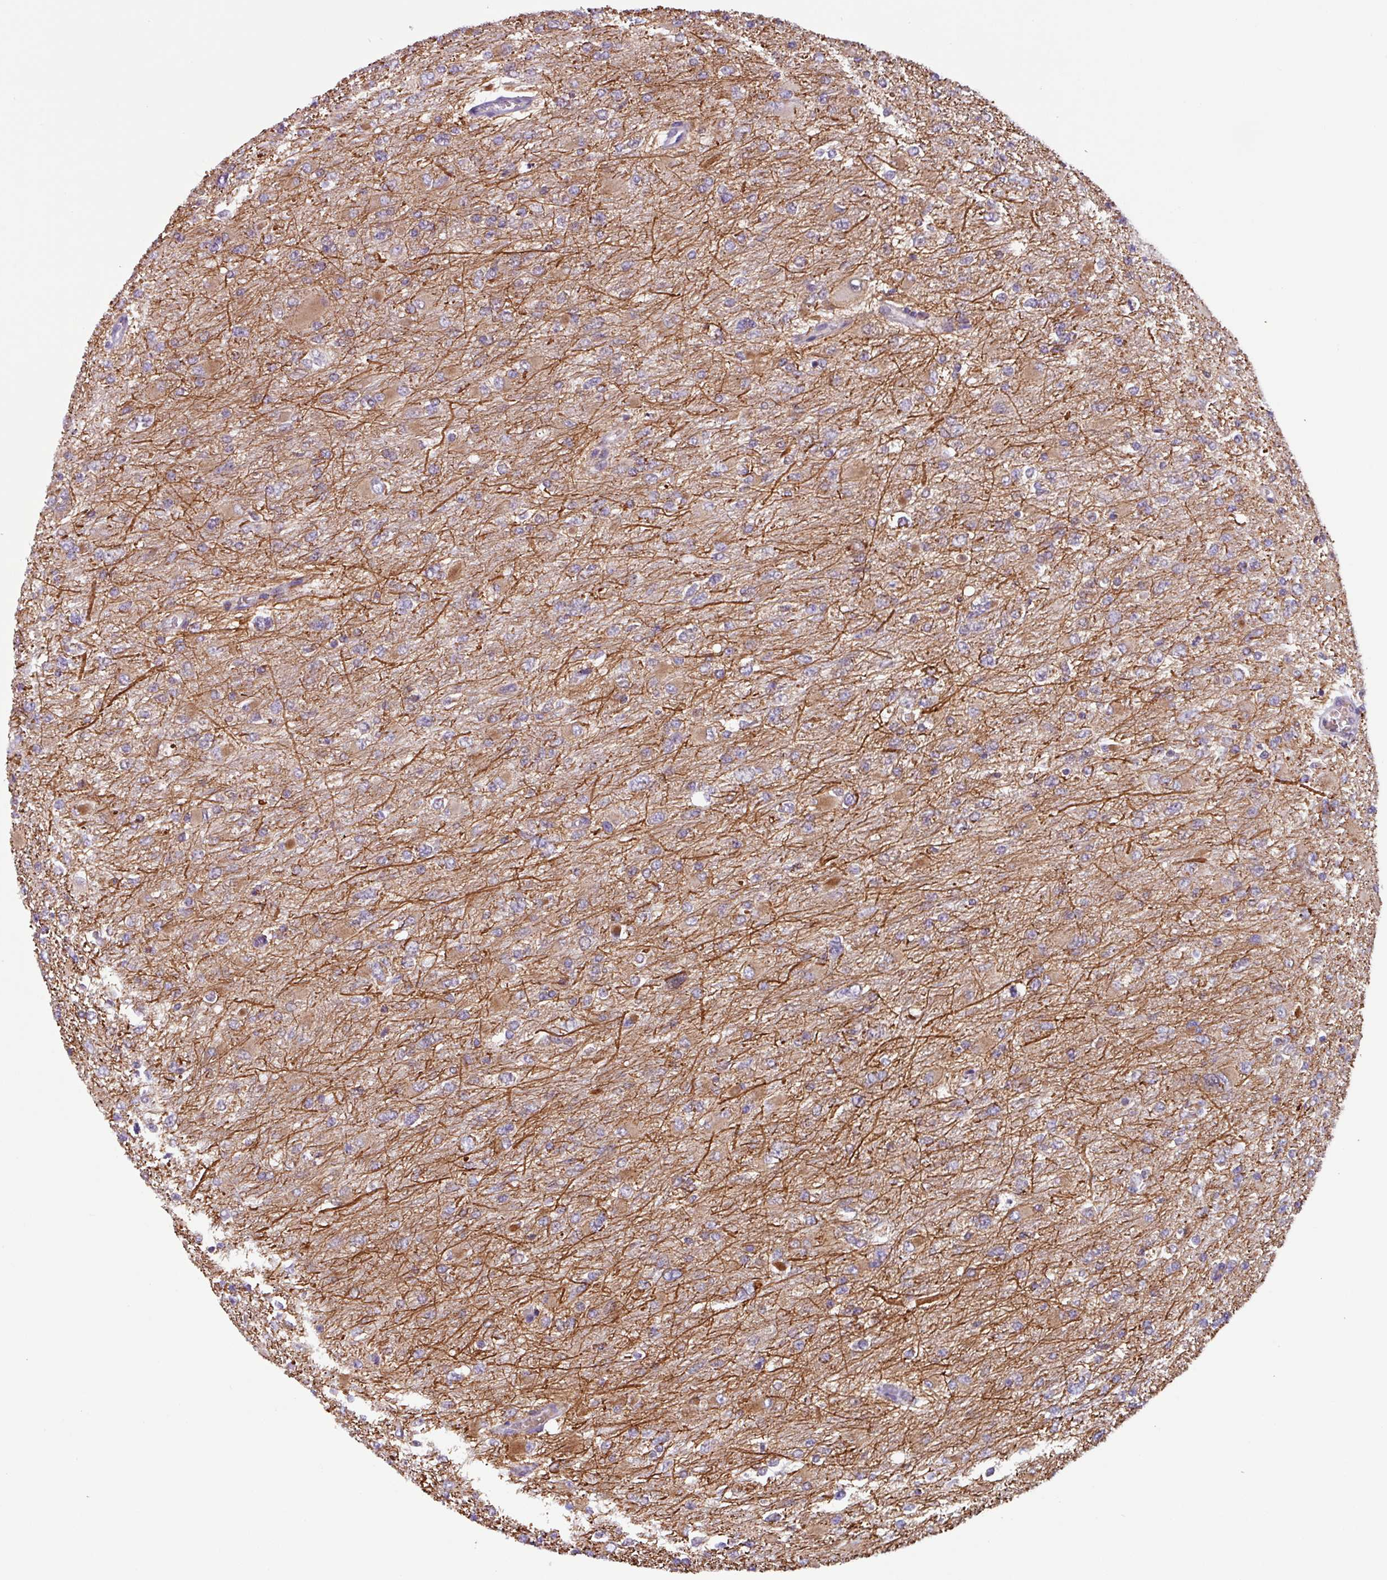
{"staining": {"intensity": "moderate", "quantity": "25%-75%", "location": "cytoplasmic/membranous"}, "tissue": "glioma", "cell_type": "Tumor cells", "image_type": "cancer", "snomed": [{"axis": "morphology", "description": "Glioma, malignant, High grade"}, {"axis": "topography", "description": "Cerebral cortex"}], "caption": "Protein analysis of high-grade glioma (malignant) tissue reveals moderate cytoplasmic/membranous positivity in approximately 25%-75% of tumor cells.", "gene": "AKIRIN1", "patient": {"sex": "female", "age": 36}}